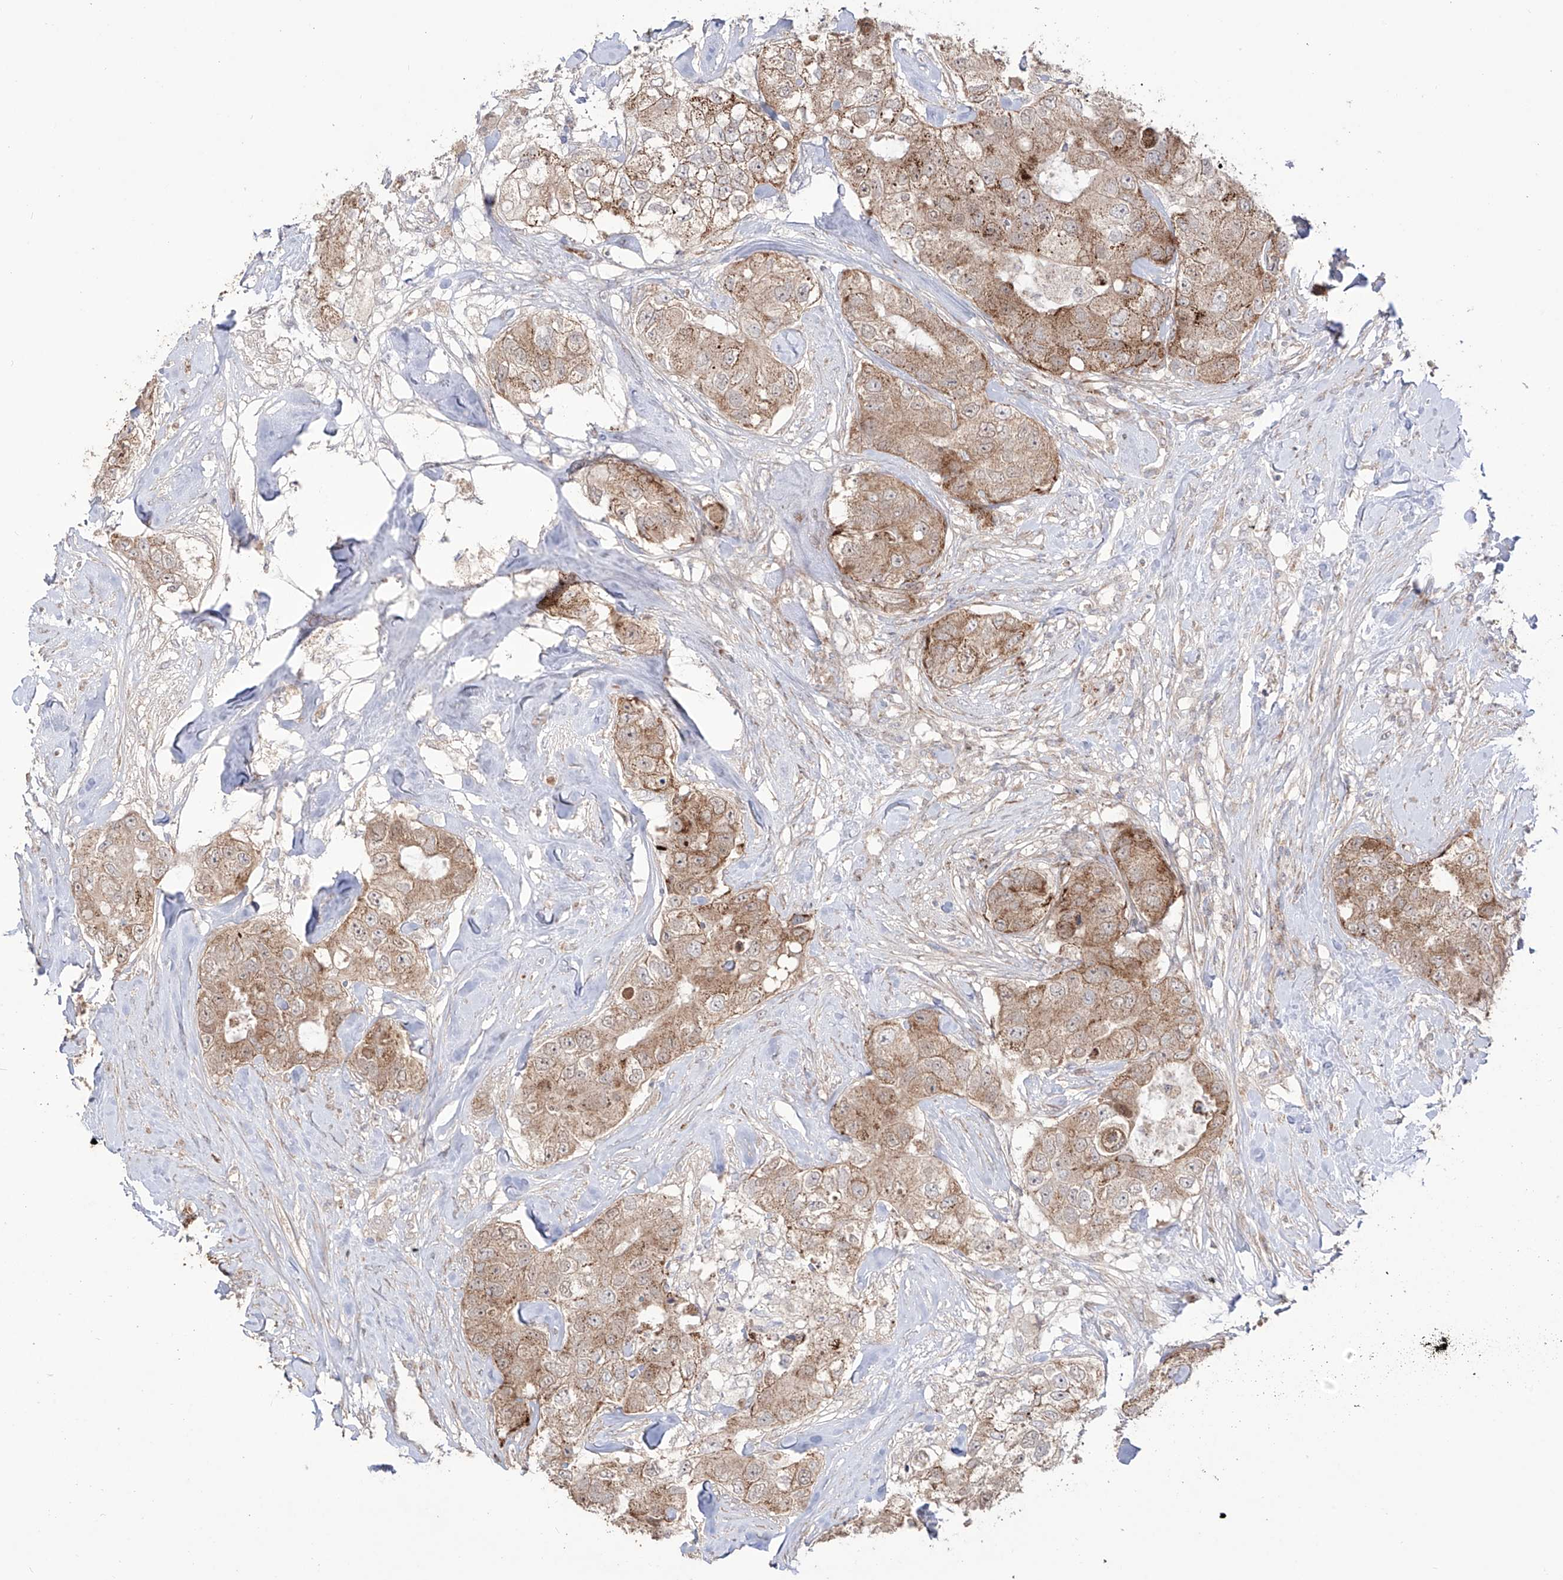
{"staining": {"intensity": "moderate", "quantity": ">75%", "location": "cytoplasmic/membranous"}, "tissue": "breast cancer", "cell_type": "Tumor cells", "image_type": "cancer", "snomed": [{"axis": "morphology", "description": "Duct carcinoma"}, {"axis": "topography", "description": "Breast"}], "caption": "Brown immunohistochemical staining in human breast intraductal carcinoma exhibits moderate cytoplasmic/membranous staining in about >75% of tumor cells. (DAB = brown stain, brightfield microscopy at high magnification).", "gene": "YKT6", "patient": {"sex": "female", "age": 62}}